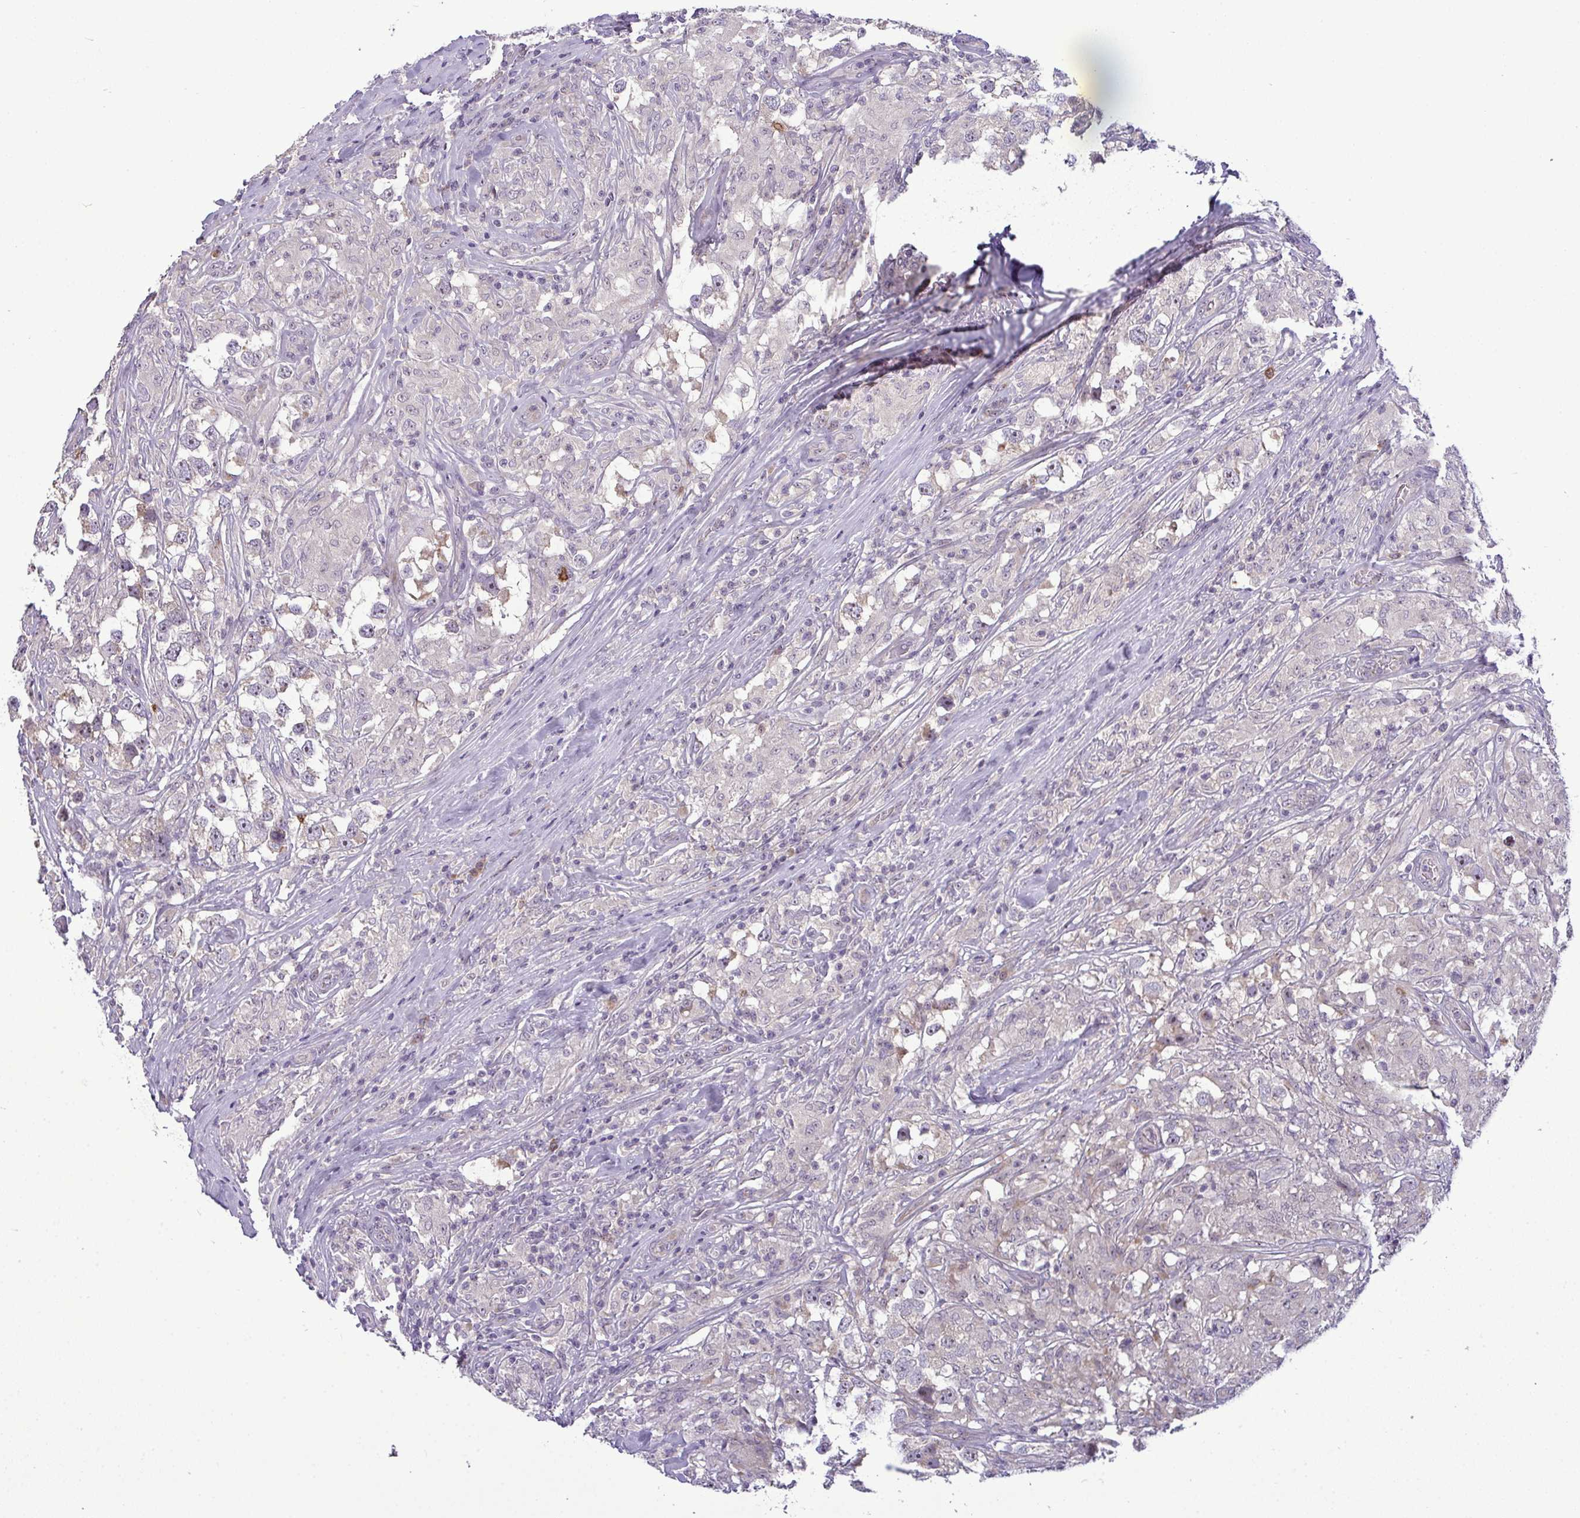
{"staining": {"intensity": "negative", "quantity": "none", "location": "none"}, "tissue": "testis cancer", "cell_type": "Tumor cells", "image_type": "cancer", "snomed": [{"axis": "morphology", "description": "Seminoma, NOS"}, {"axis": "topography", "description": "Testis"}], "caption": "There is no significant positivity in tumor cells of testis seminoma. (Stains: DAB immunohistochemistry with hematoxylin counter stain, Microscopy: brightfield microscopy at high magnification).", "gene": "NT5C1A", "patient": {"sex": "male", "age": 46}}